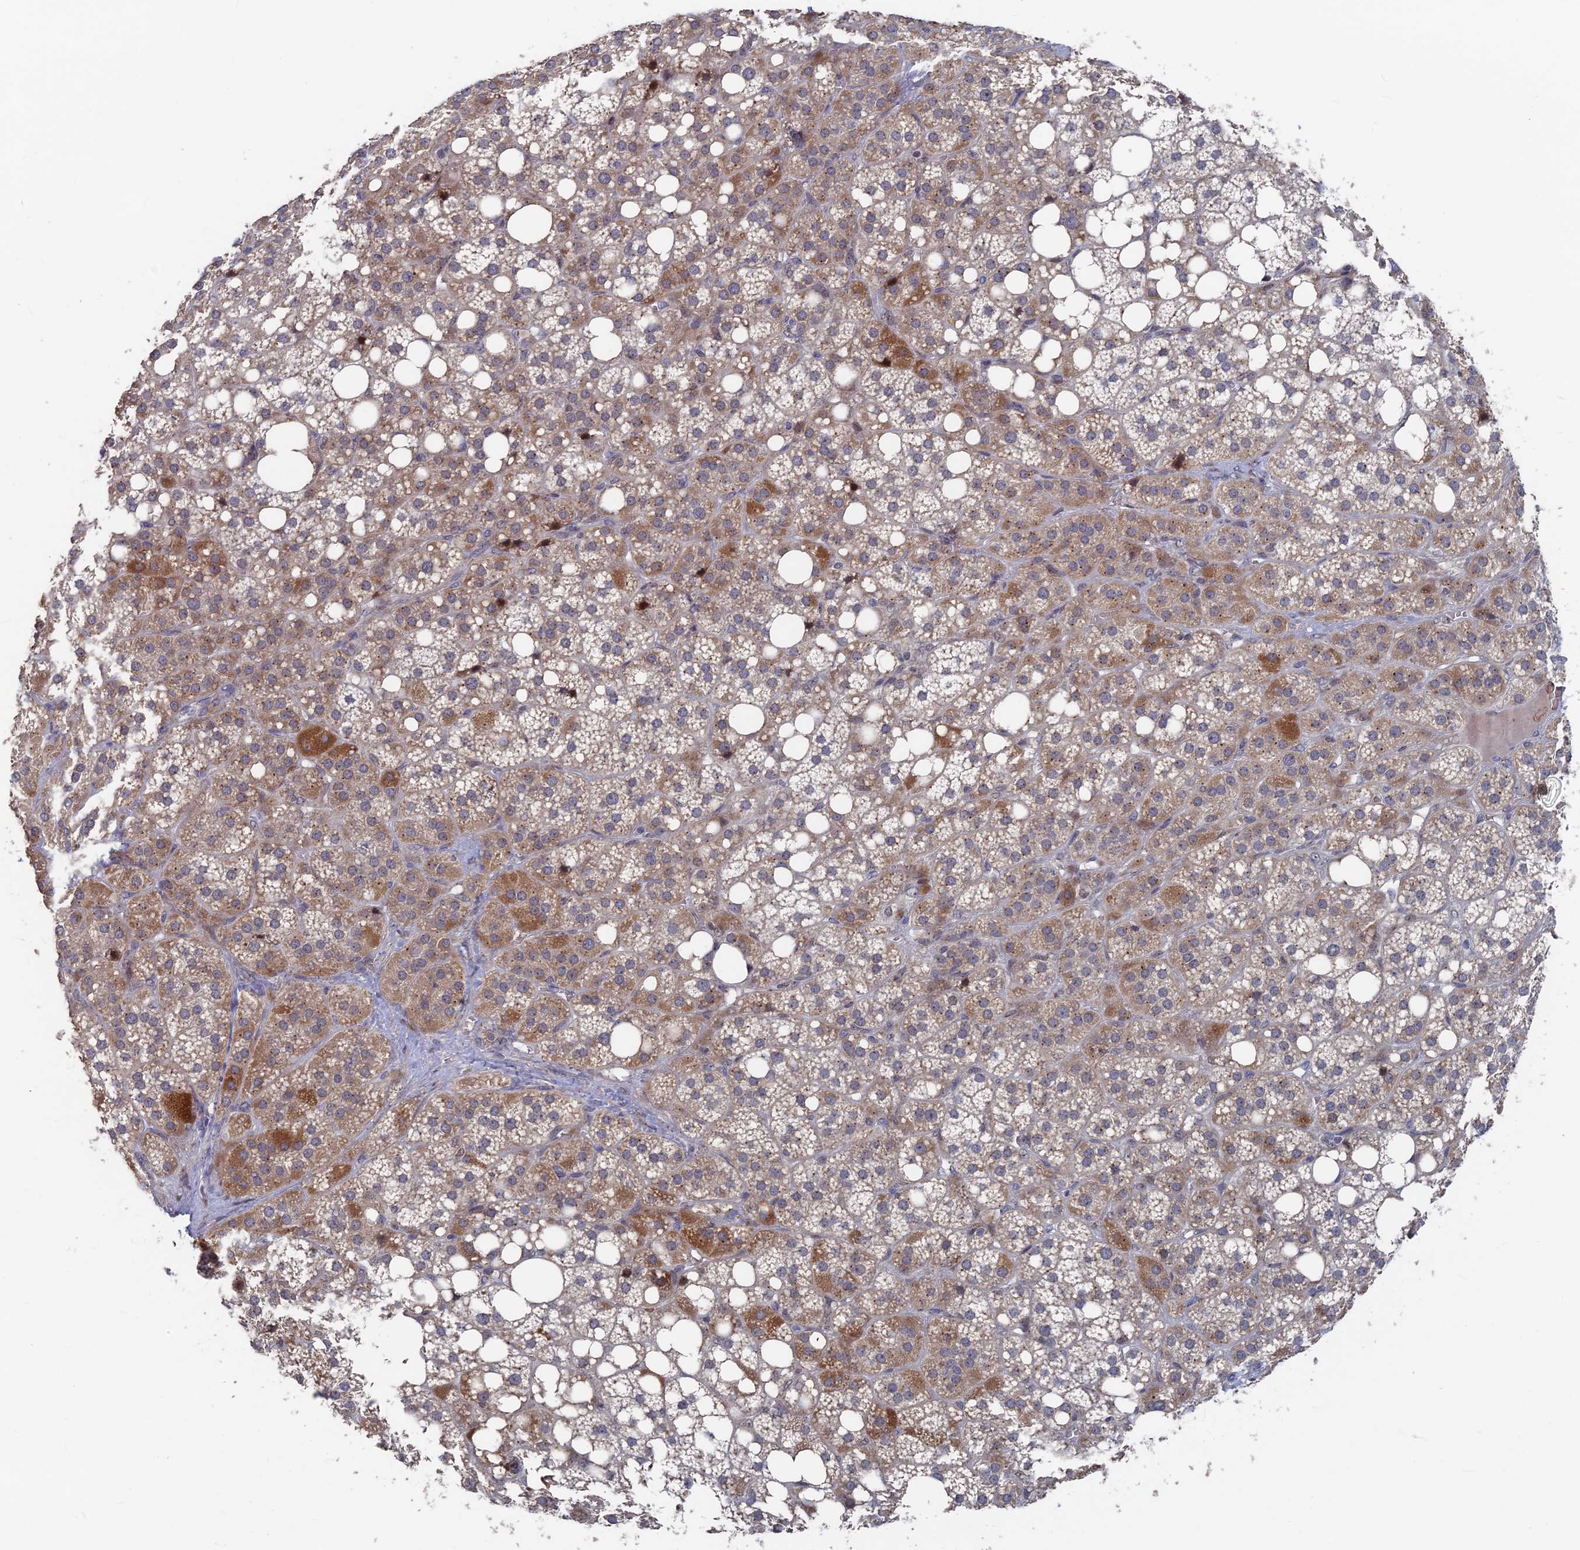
{"staining": {"intensity": "moderate", "quantity": "25%-75%", "location": "cytoplasmic/membranous,nuclear"}, "tissue": "adrenal gland", "cell_type": "Glandular cells", "image_type": "normal", "snomed": [{"axis": "morphology", "description": "Normal tissue, NOS"}, {"axis": "topography", "description": "Adrenal gland"}], "caption": "DAB (3,3'-diaminobenzidine) immunohistochemical staining of benign human adrenal gland demonstrates moderate cytoplasmic/membranous,nuclear protein positivity in about 25%-75% of glandular cells. The protein of interest is stained brown, and the nuclei are stained in blue (DAB IHC with brightfield microscopy, high magnification).", "gene": "SH3D21", "patient": {"sex": "female", "age": 59}}